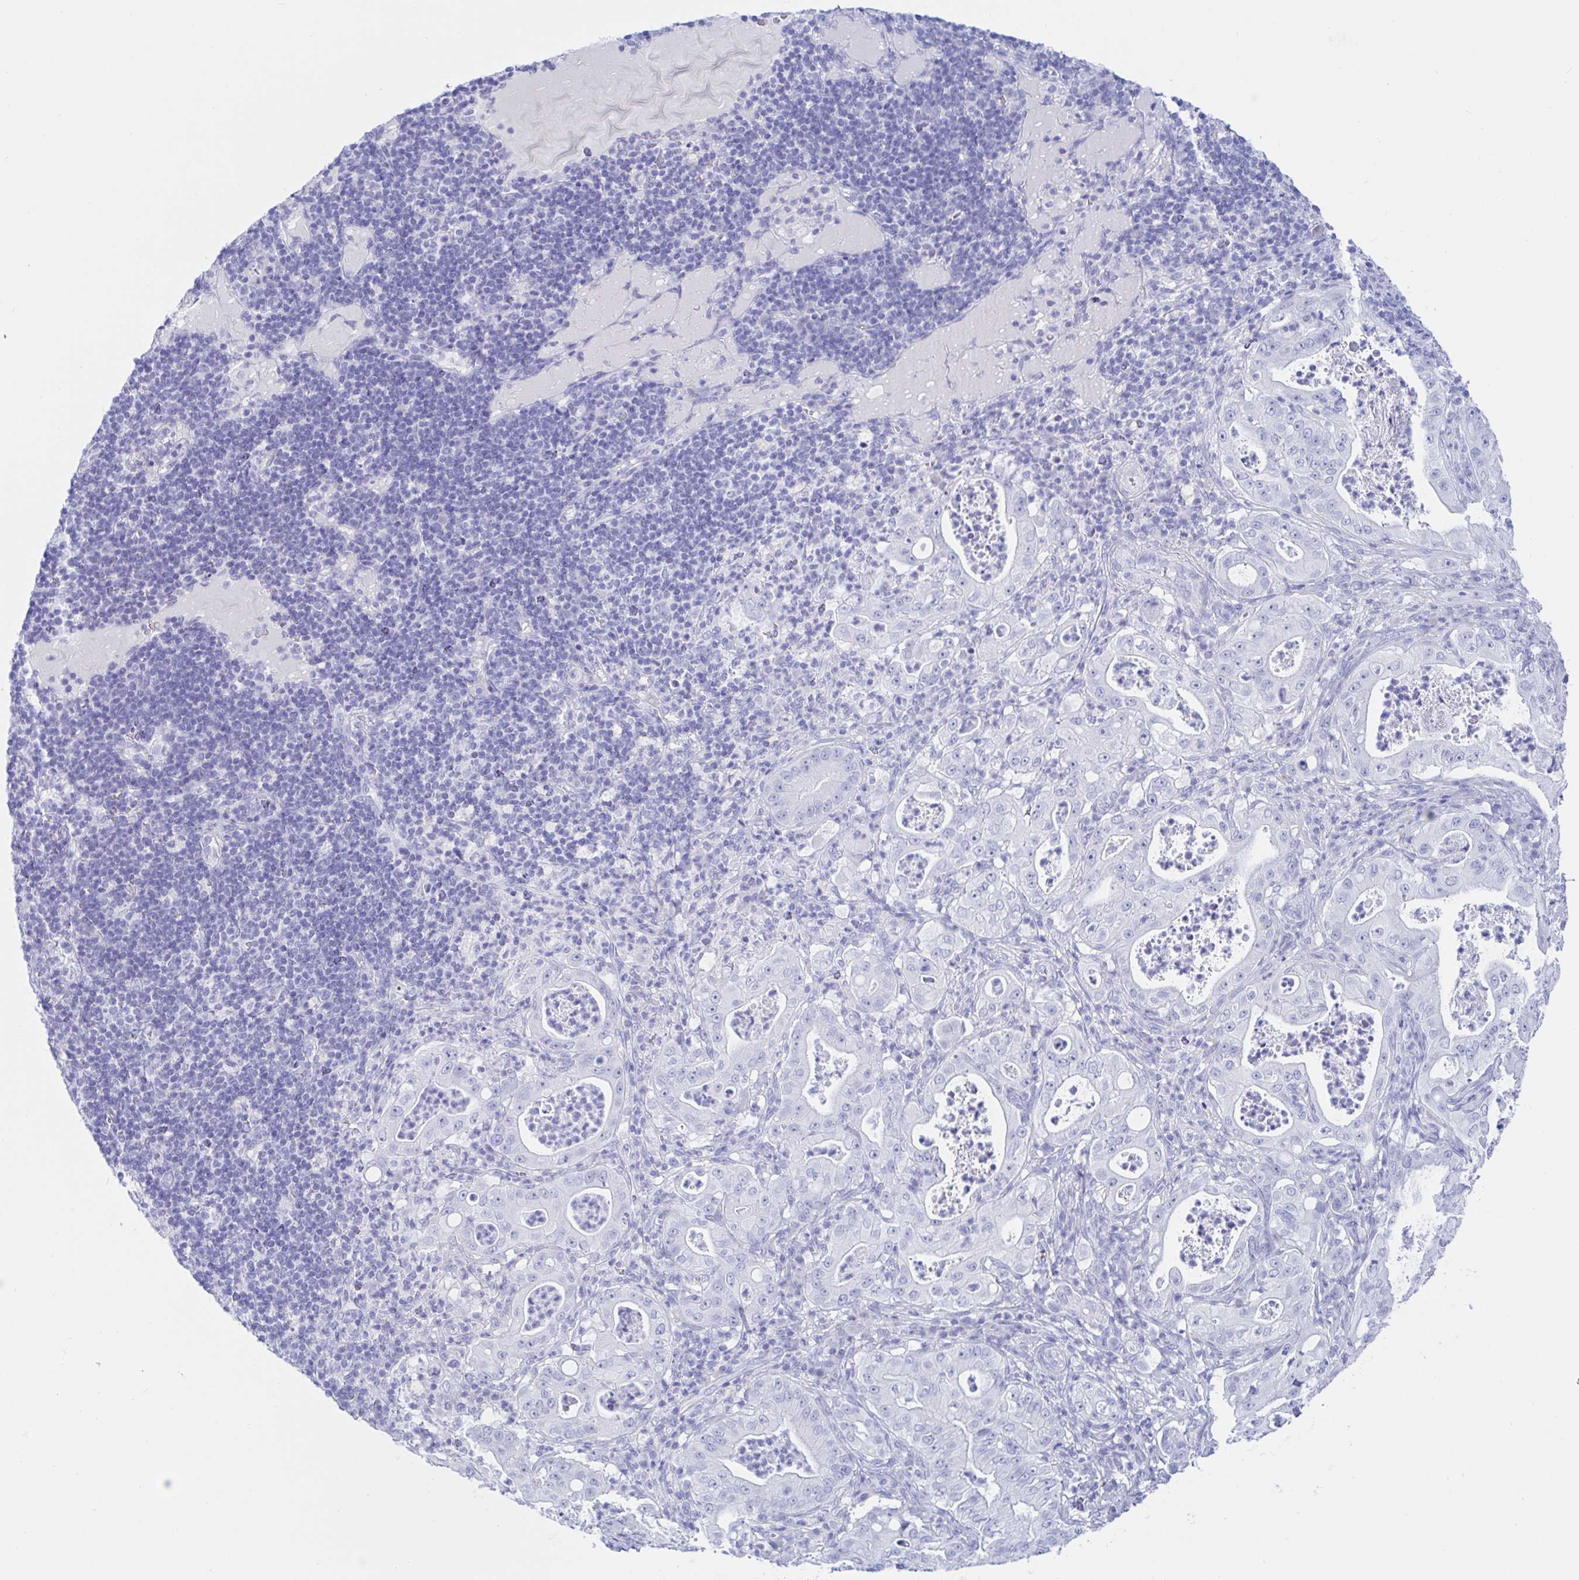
{"staining": {"intensity": "negative", "quantity": "none", "location": "none"}, "tissue": "pancreatic cancer", "cell_type": "Tumor cells", "image_type": "cancer", "snomed": [{"axis": "morphology", "description": "Adenocarcinoma, NOS"}, {"axis": "topography", "description": "Pancreas"}], "caption": "There is no significant positivity in tumor cells of pancreatic cancer. The staining was performed using DAB to visualize the protein expression in brown, while the nuclei were stained in blue with hematoxylin (Magnification: 20x).", "gene": "KCNH6", "patient": {"sex": "male", "age": 71}}